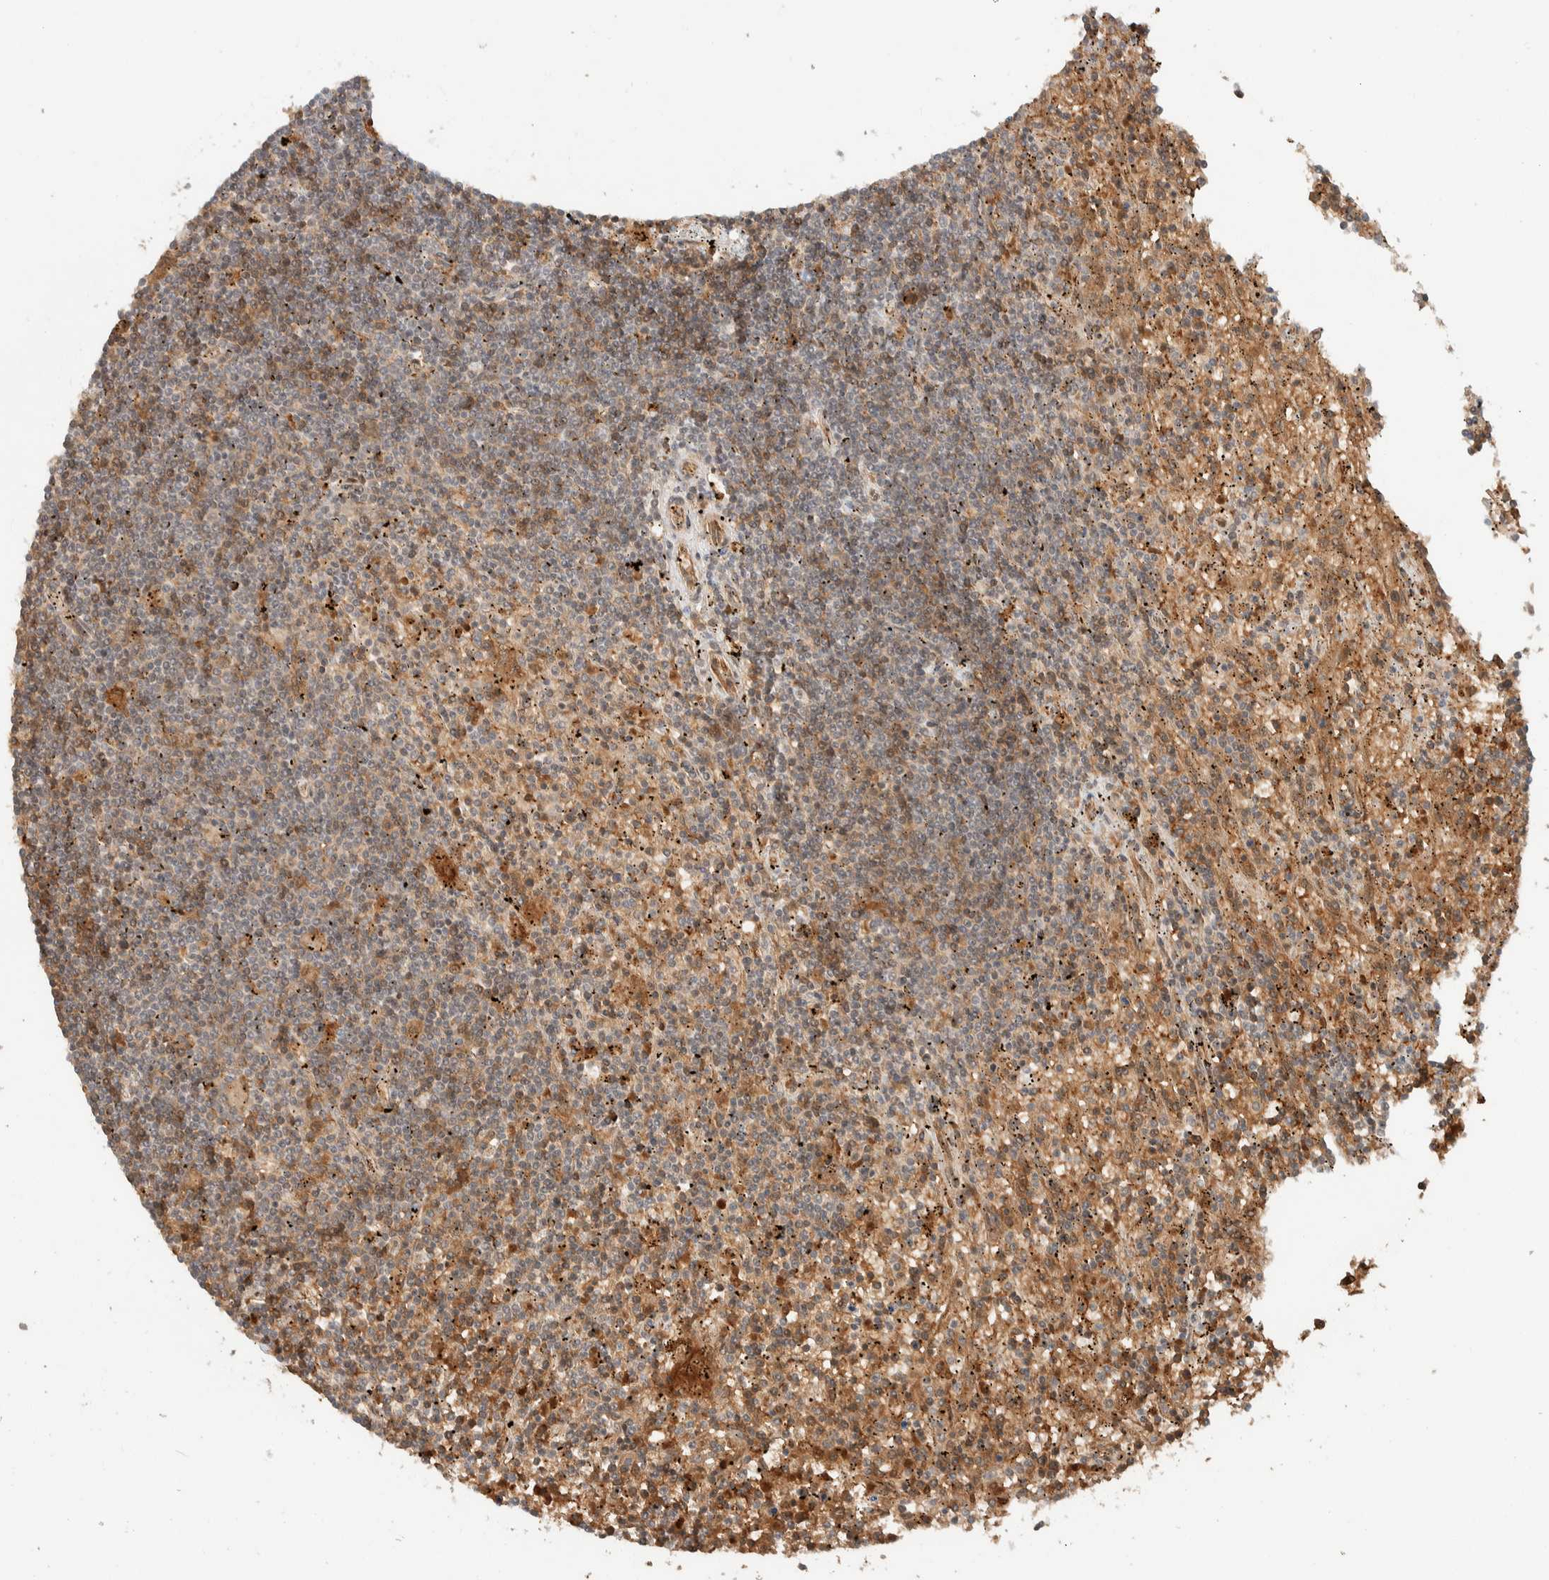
{"staining": {"intensity": "weak", "quantity": "25%-75%", "location": "cytoplasmic/membranous"}, "tissue": "lymphoma", "cell_type": "Tumor cells", "image_type": "cancer", "snomed": [{"axis": "morphology", "description": "Malignant lymphoma, non-Hodgkin's type, Low grade"}, {"axis": "topography", "description": "Spleen"}], "caption": "Immunohistochemical staining of lymphoma shows low levels of weak cytoplasmic/membranous positivity in approximately 25%-75% of tumor cells.", "gene": "ZBTB2", "patient": {"sex": "male", "age": 76}}